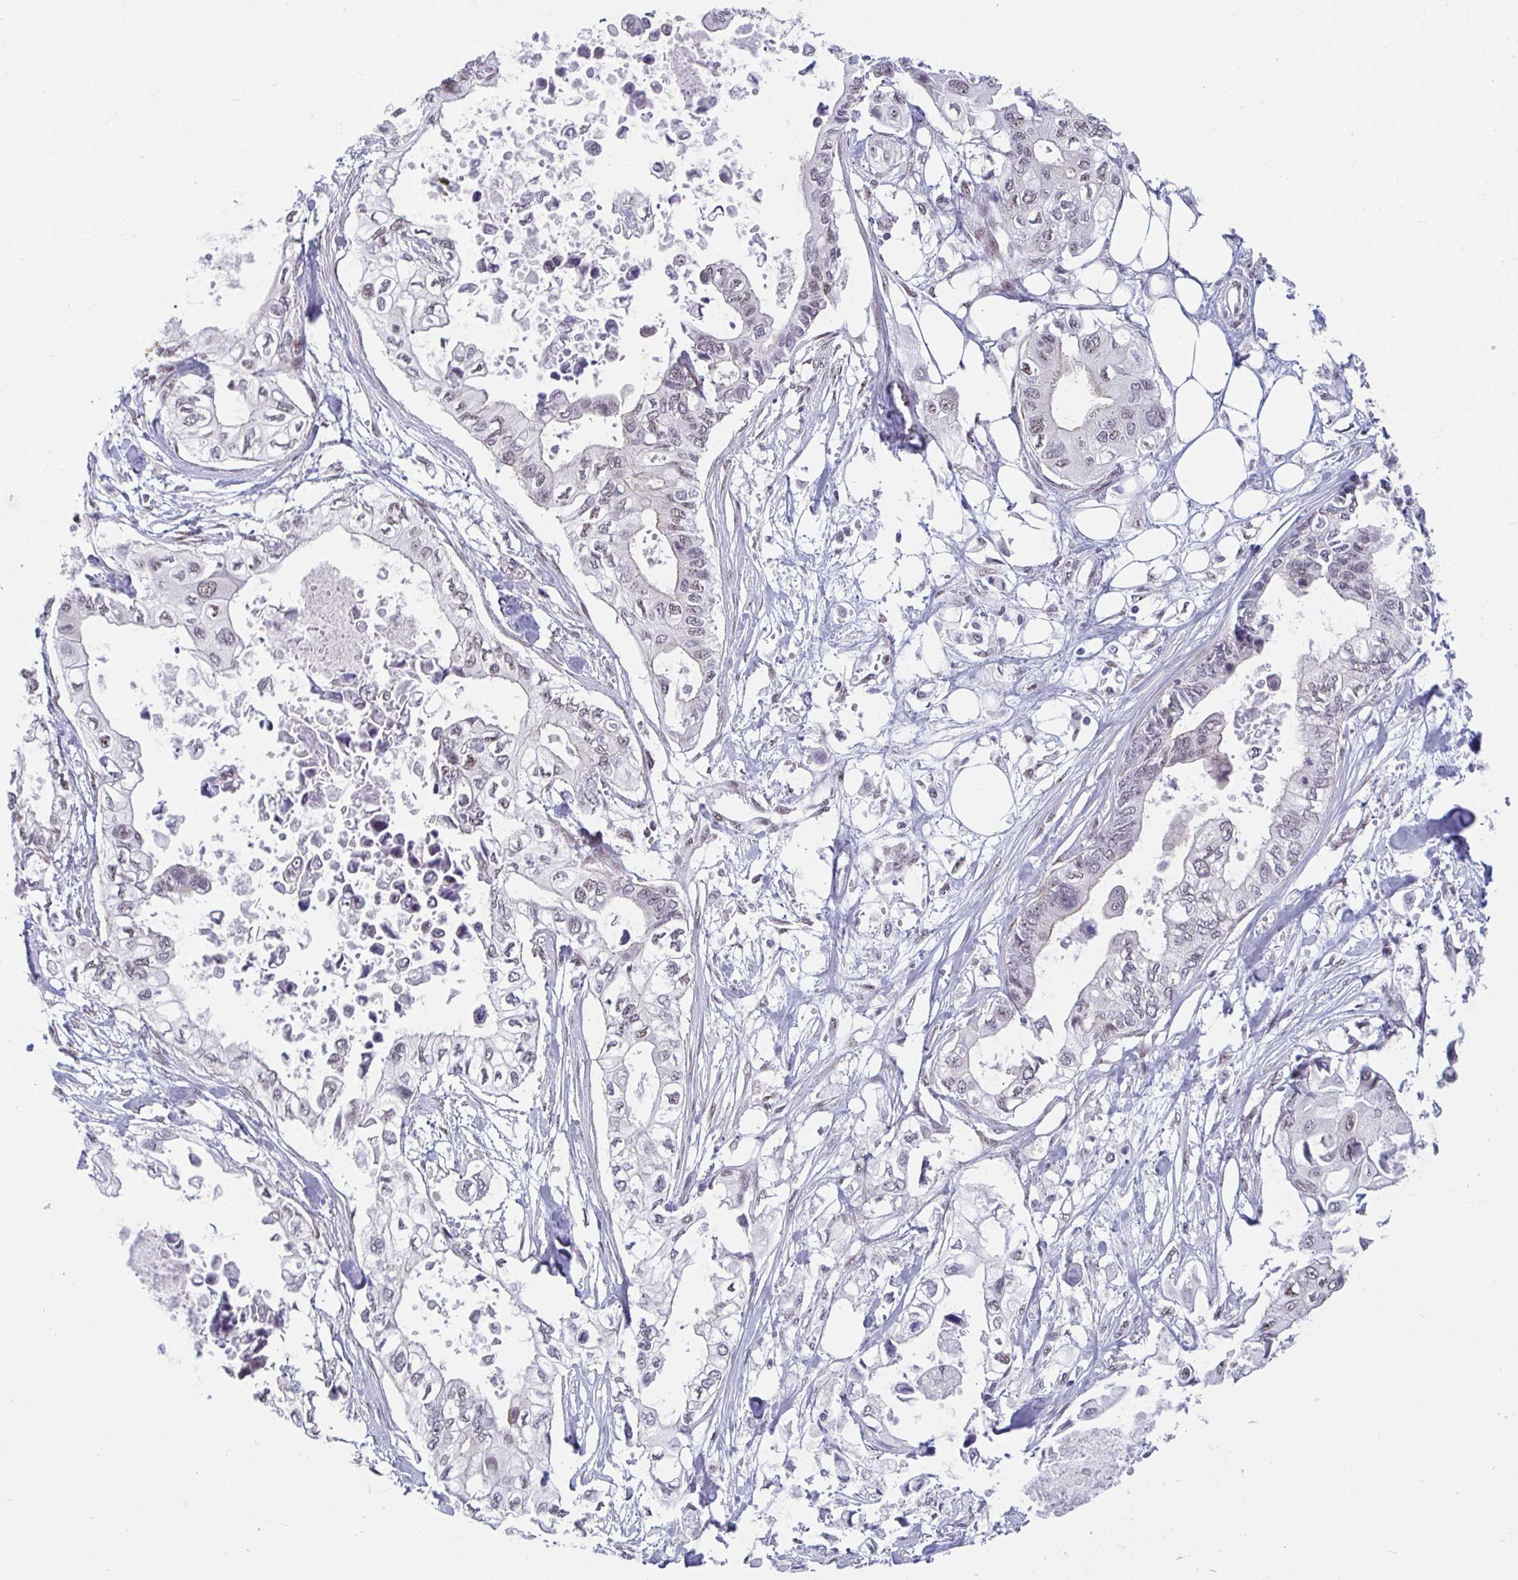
{"staining": {"intensity": "weak", "quantity": "<25%", "location": "nuclear"}, "tissue": "pancreatic cancer", "cell_type": "Tumor cells", "image_type": "cancer", "snomed": [{"axis": "morphology", "description": "Adenocarcinoma, NOS"}, {"axis": "topography", "description": "Pancreas"}], "caption": "Pancreatic adenocarcinoma was stained to show a protein in brown. There is no significant expression in tumor cells. Brightfield microscopy of immunohistochemistry (IHC) stained with DAB (3,3'-diaminobenzidine) (brown) and hematoxylin (blue), captured at high magnification.", "gene": "PRR14", "patient": {"sex": "female", "age": 63}}